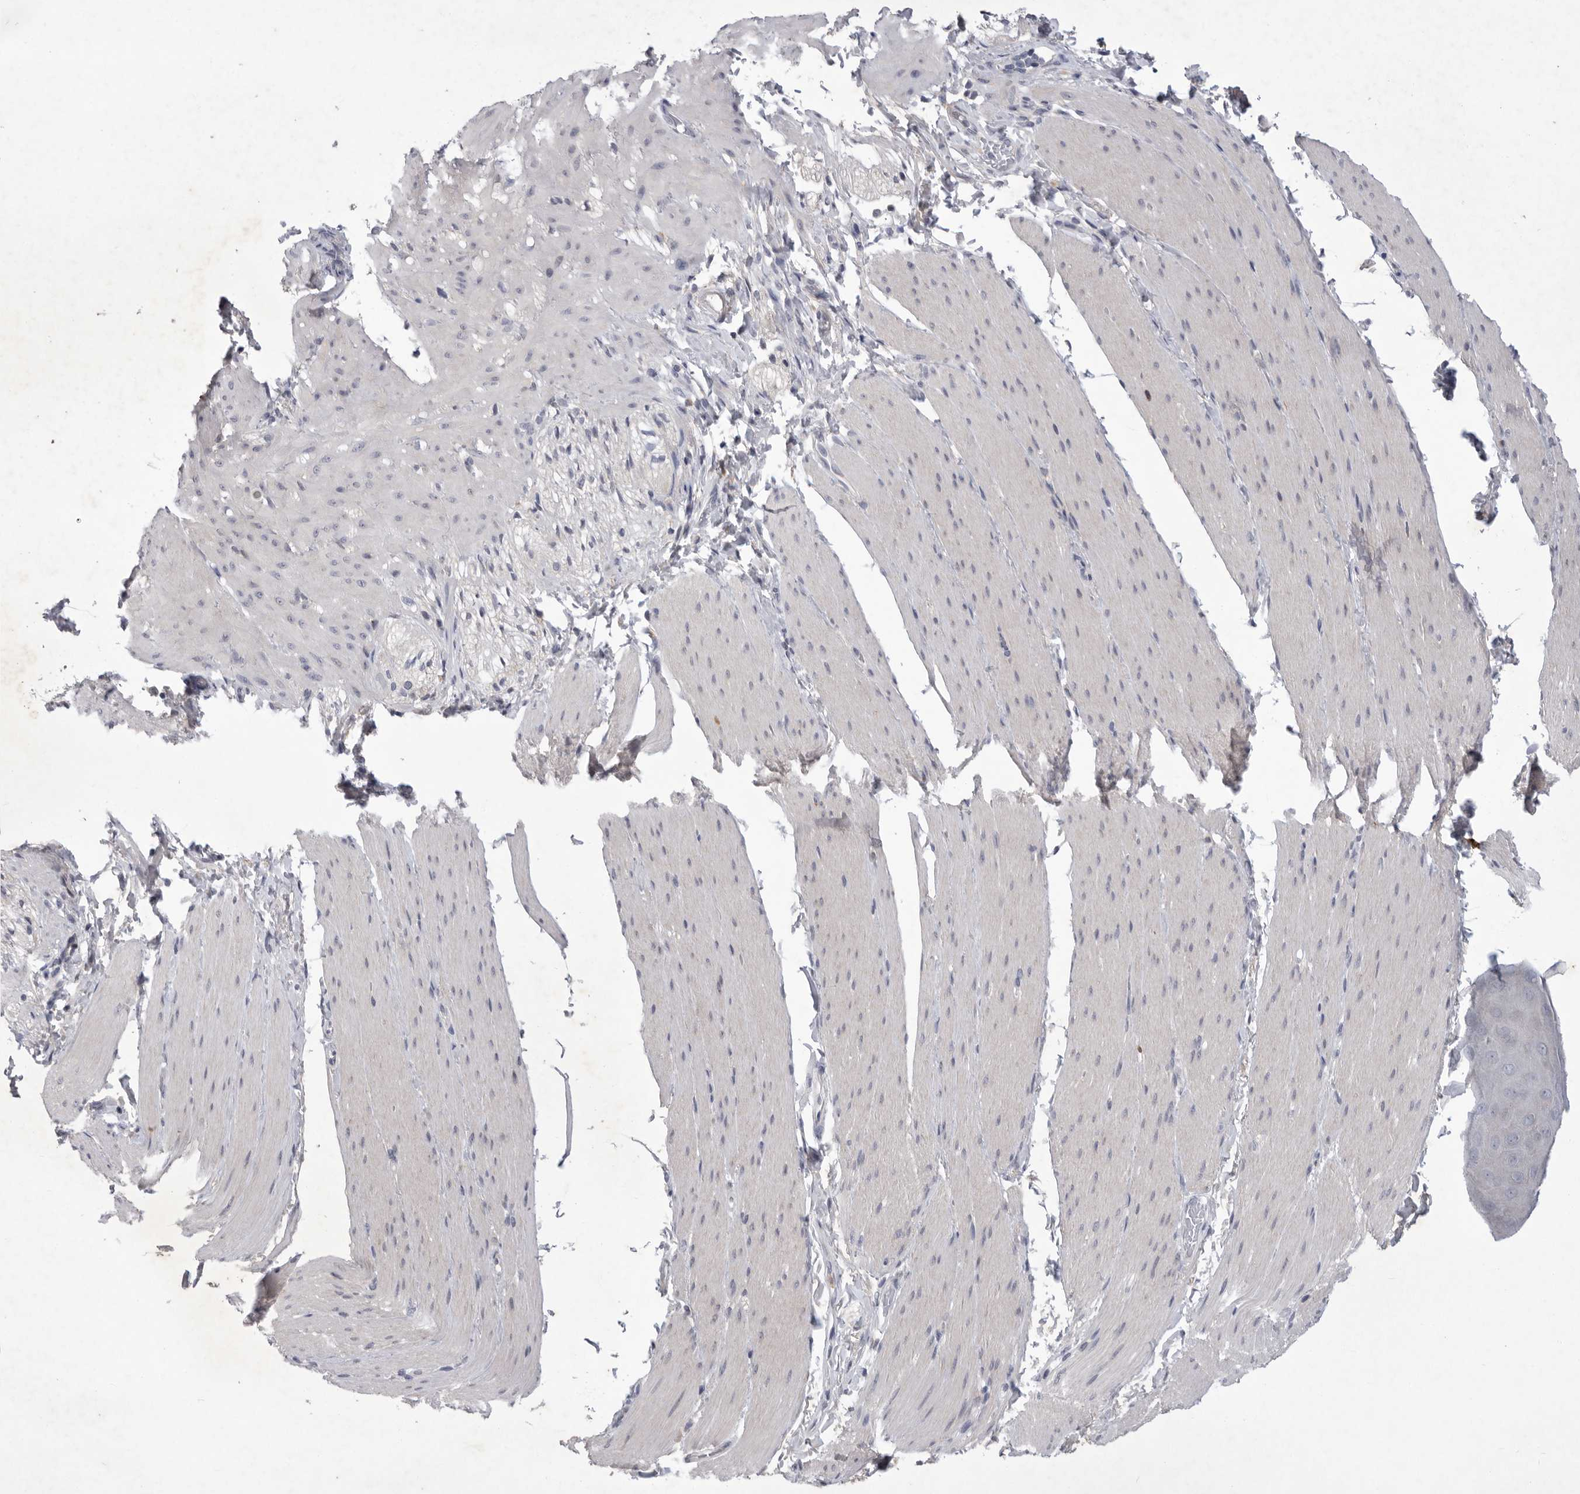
{"staining": {"intensity": "negative", "quantity": "none", "location": "none"}, "tissue": "smooth muscle", "cell_type": "Smooth muscle cells", "image_type": "normal", "snomed": [{"axis": "morphology", "description": "Normal tissue, NOS"}, {"axis": "topography", "description": "Smooth muscle"}, {"axis": "topography", "description": "Small intestine"}], "caption": "The image shows no staining of smooth muscle cells in normal smooth muscle.", "gene": "SIGLEC10", "patient": {"sex": "female", "age": 84}}